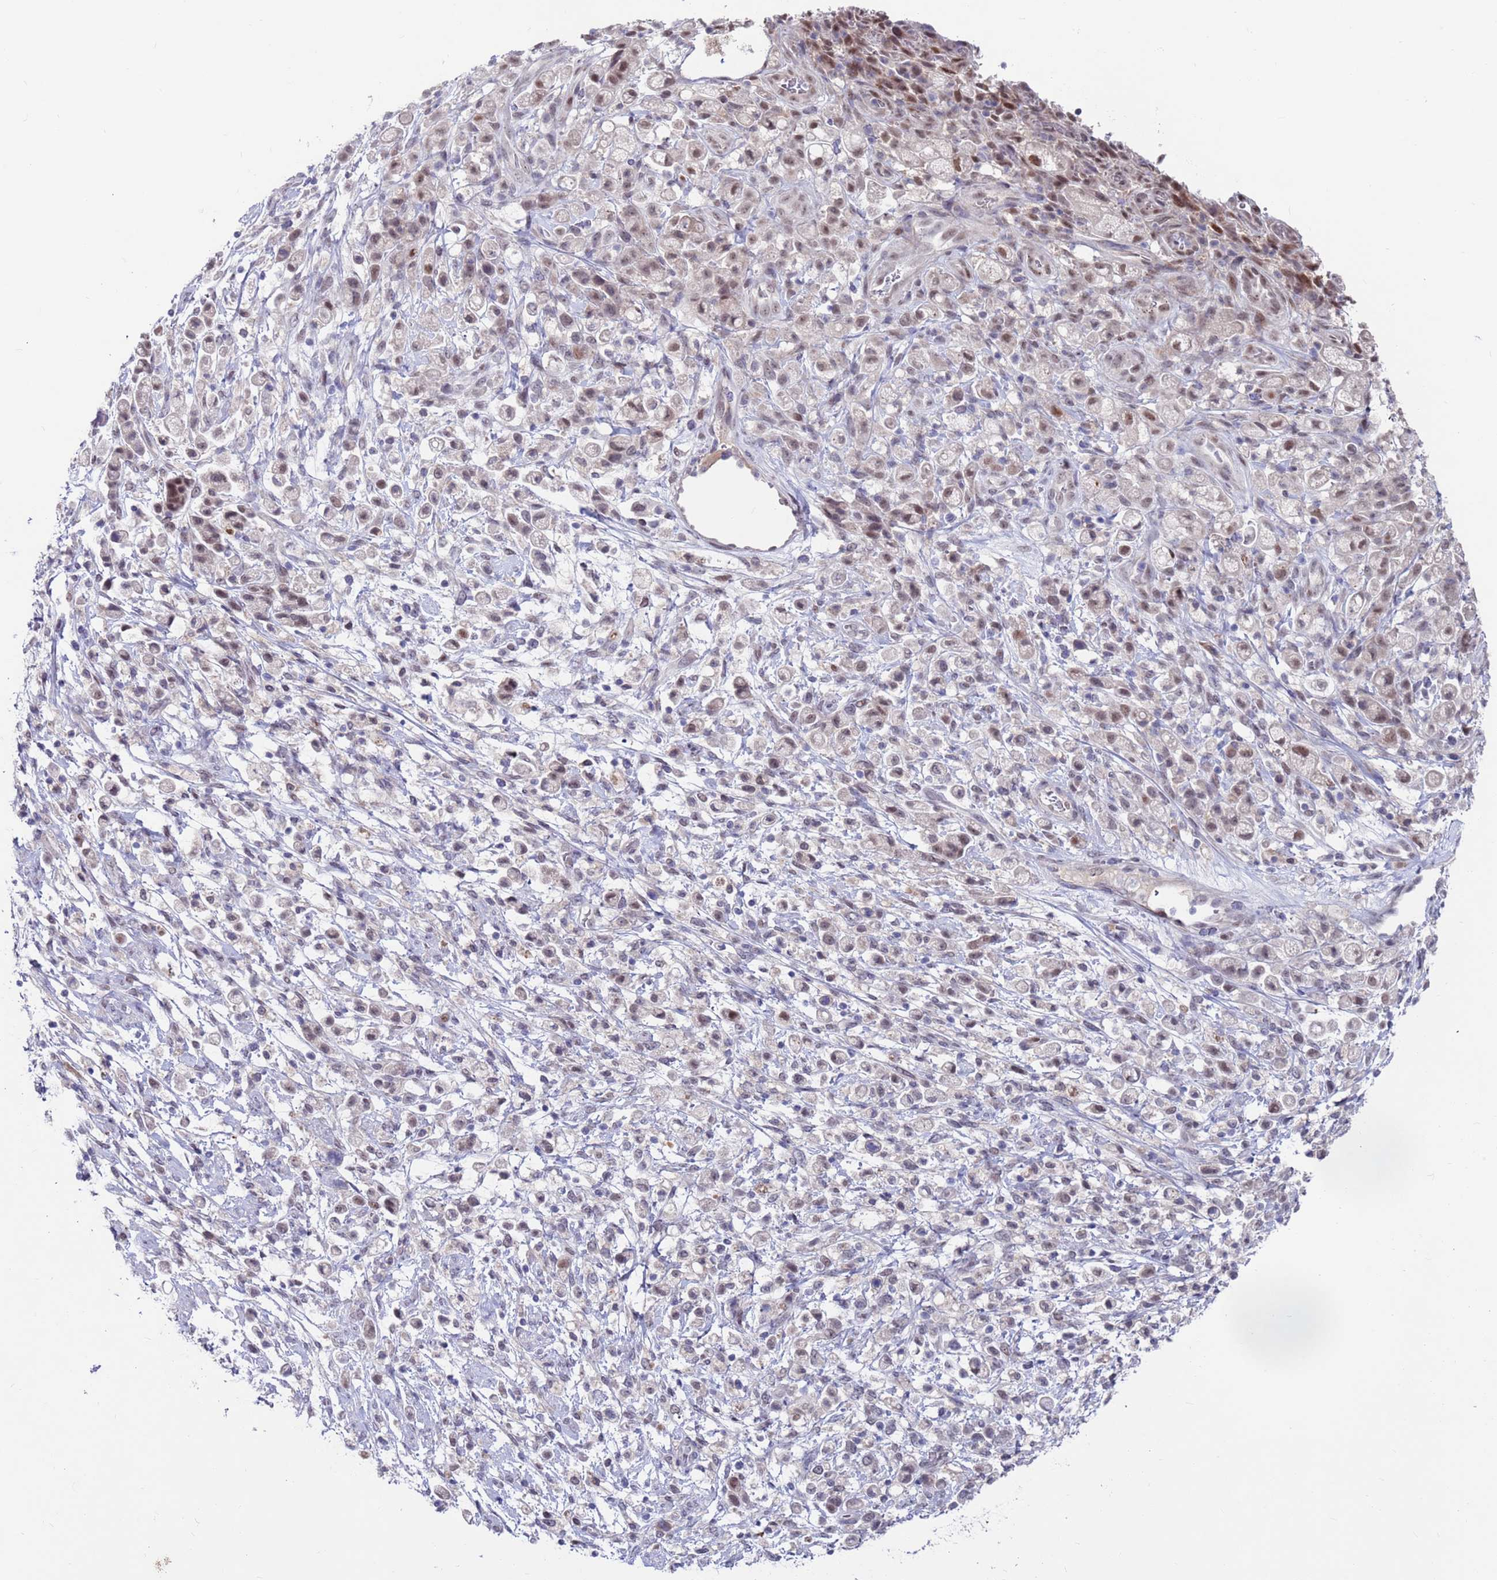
{"staining": {"intensity": "weak", "quantity": ">75%", "location": "nuclear"}, "tissue": "stomach cancer", "cell_type": "Tumor cells", "image_type": "cancer", "snomed": [{"axis": "morphology", "description": "Adenocarcinoma, NOS"}, {"axis": "topography", "description": "Stomach"}], "caption": "A high-resolution micrograph shows IHC staining of stomach cancer, which displays weak nuclear expression in approximately >75% of tumor cells.", "gene": "FBXO27", "patient": {"sex": "female", "age": 60}}